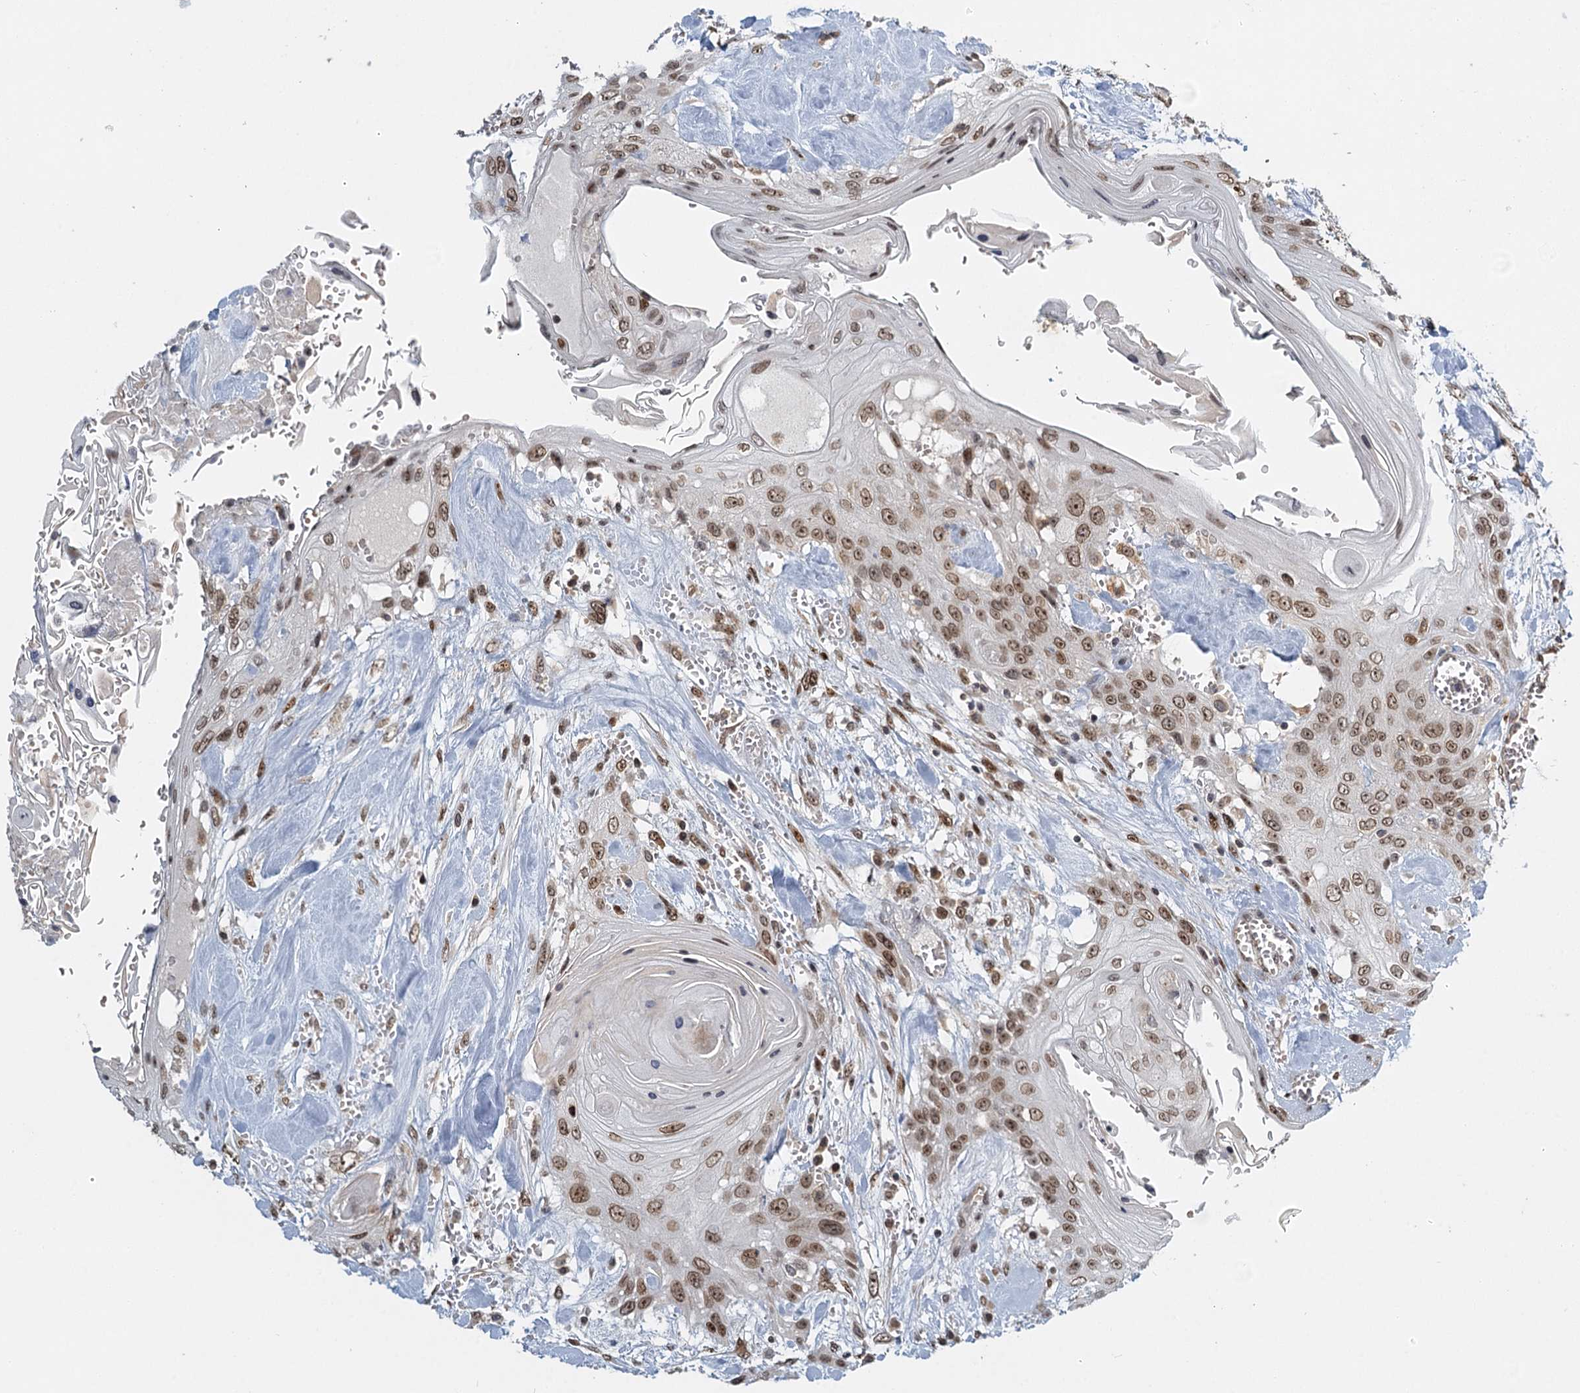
{"staining": {"intensity": "moderate", "quantity": ">75%", "location": "cytoplasmic/membranous,nuclear"}, "tissue": "head and neck cancer", "cell_type": "Tumor cells", "image_type": "cancer", "snomed": [{"axis": "morphology", "description": "Squamous cell carcinoma, NOS"}, {"axis": "topography", "description": "Head-Neck"}], "caption": "Approximately >75% of tumor cells in head and neck squamous cell carcinoma exhibit moderate cytoplasmic/membranous and nuclear protein staining as visualized by brown immunohistochemical staining.", "gene": "TREX1", "patient": {"sex": "female", "age": 43}}